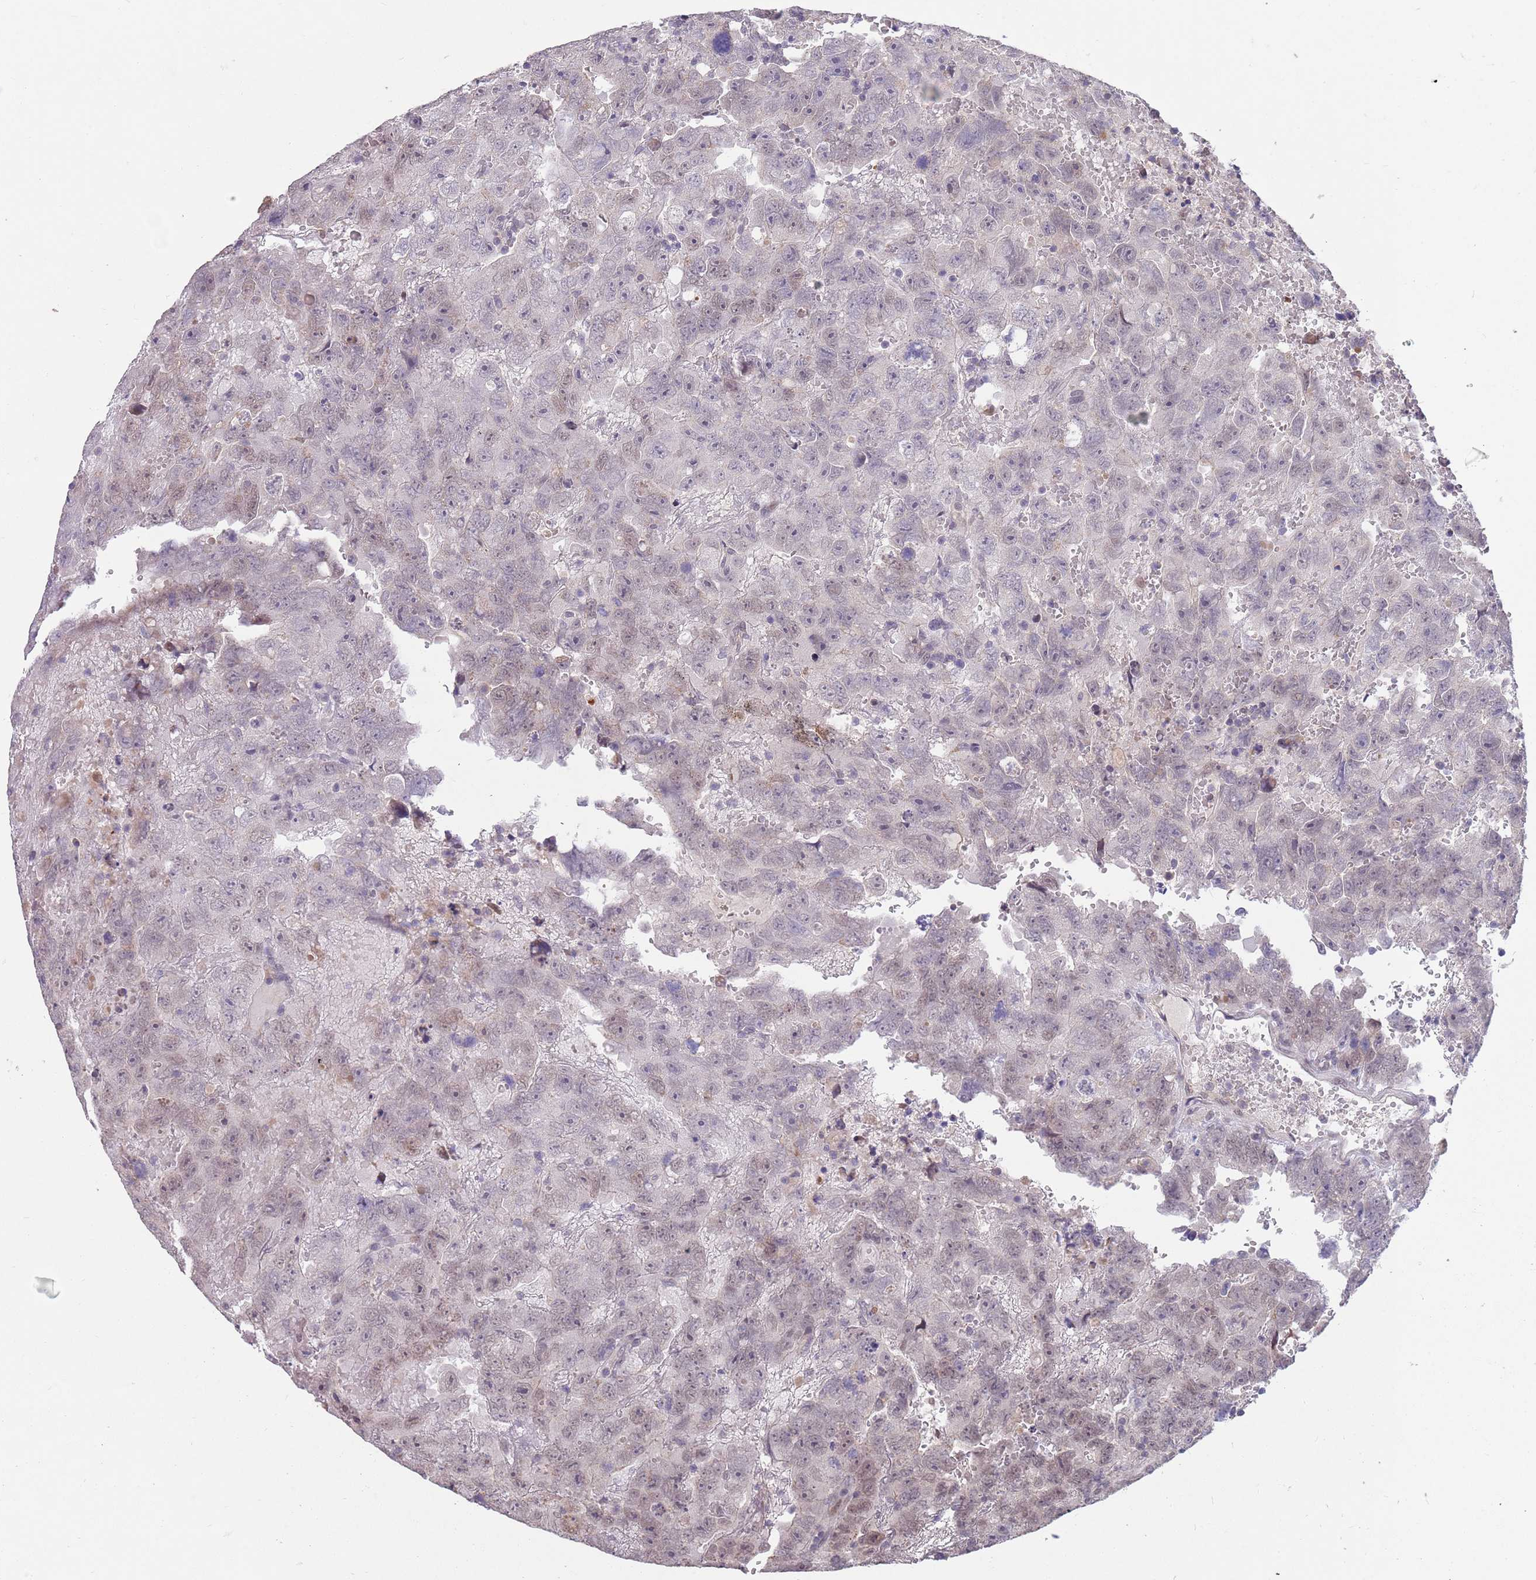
{"staining": {"intensity": "negative", "quantity": "none", "location": "none"}, "tissue": "testis cancer", "cell_type": "Tumor cells", "image_type": "cancer", "snomed": [{"axis": "morphology", "description": "Carcinoma, Embryonal, NOS"}, {"axis": "topography", "description": "Testis"}], "caption": "Testis cancer was stained to show a protein in brown. There is no significant positivity in tumor cells.", "gene": "MEI1", "patient": {"sex": "male", "age": 45}}